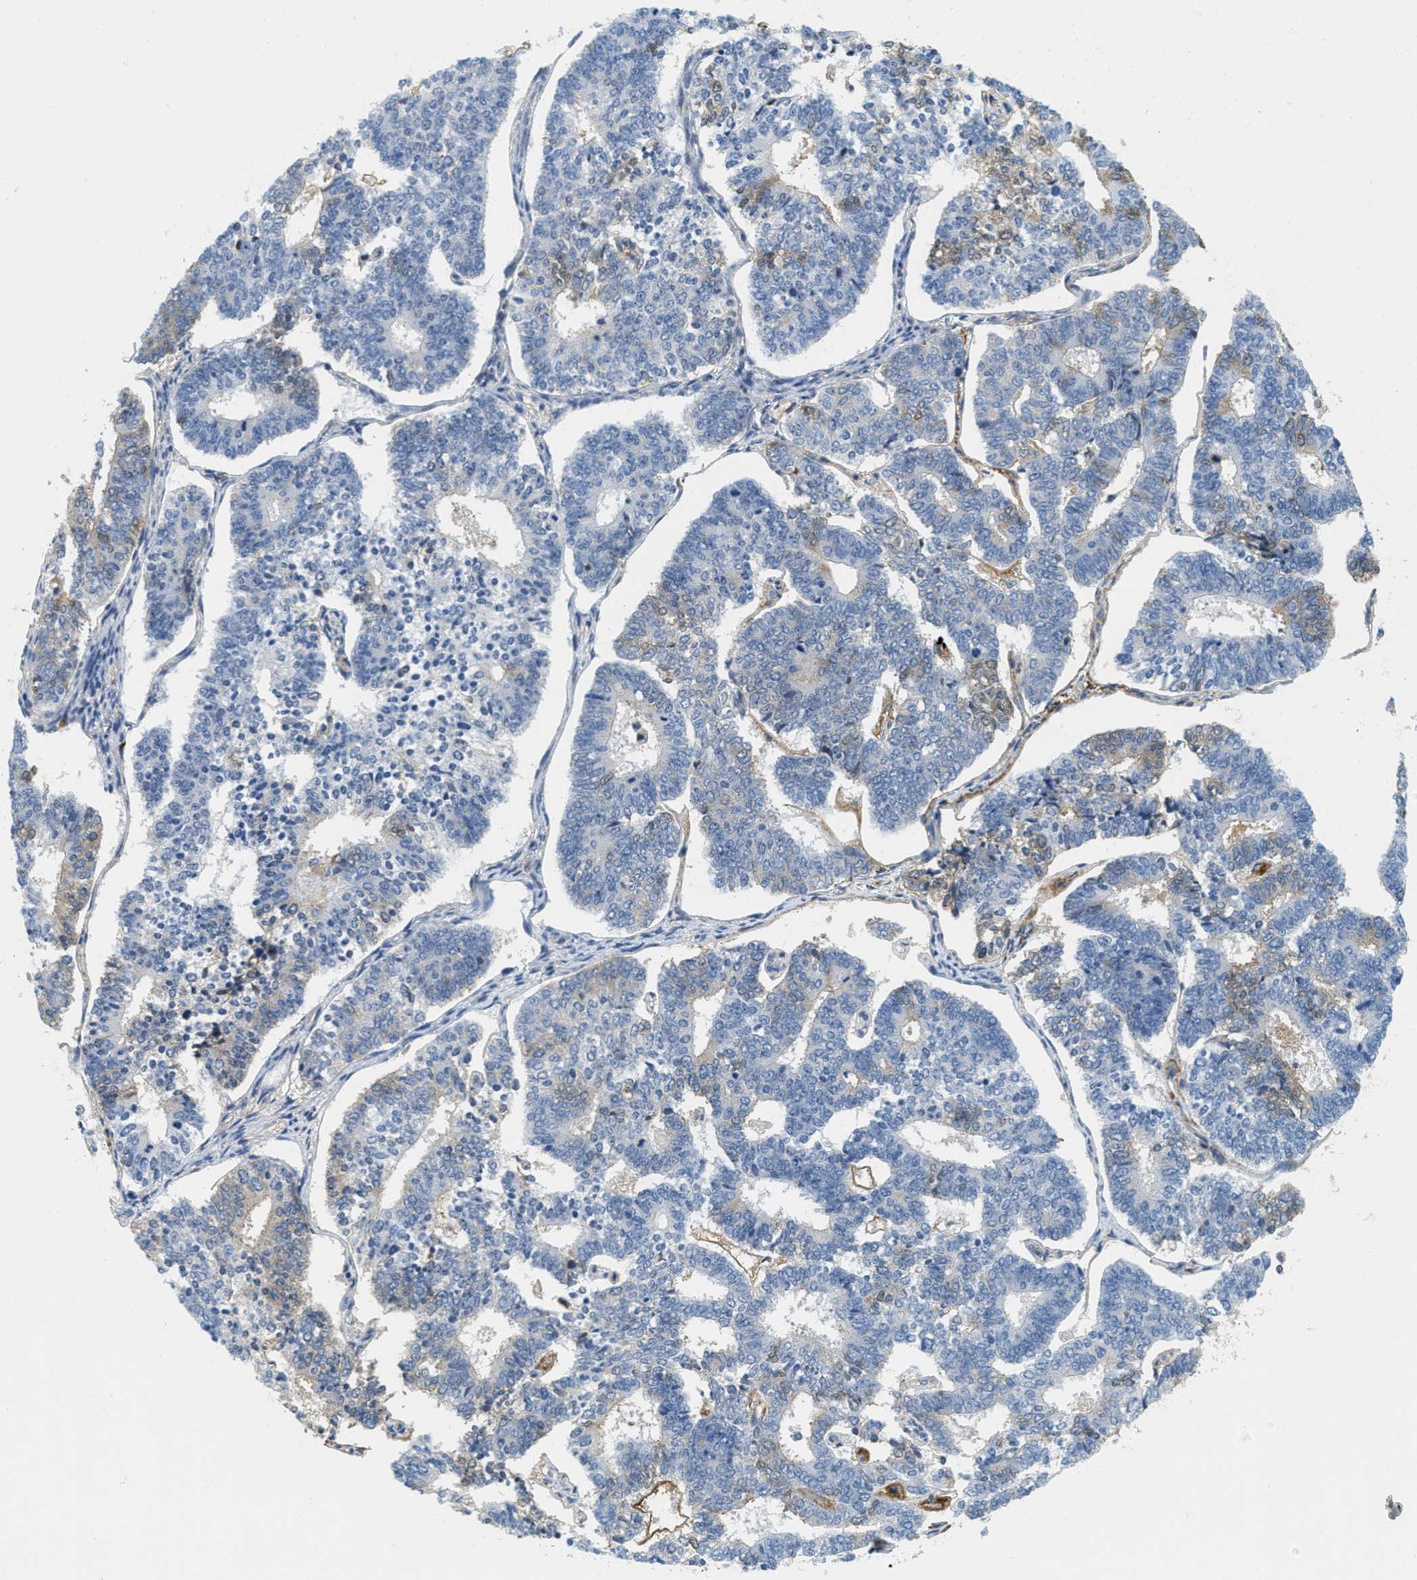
{"staining": {"intensity": "moderate", "quantity": "<25%", "location": "cytoplasmic/membranous"}, "tissue": "endometrial cancer", "cell_type": "Tumor cells", "image_type": "cancer", "snomed": [{"axis": "morphology", "description": "Adenocarcinoma, NOS"}, {"axis": "topography", "description": "Endometrium"}], "caption": "An image showing moderate cytoplasmic/membranous staining in about <25% of tumor cells in adenocarcinoma (endometrial), as visualized by brown immunohistochemical staining.", "gene": "SERPINA1", "patient": {"sex": "female", "age": 70}}